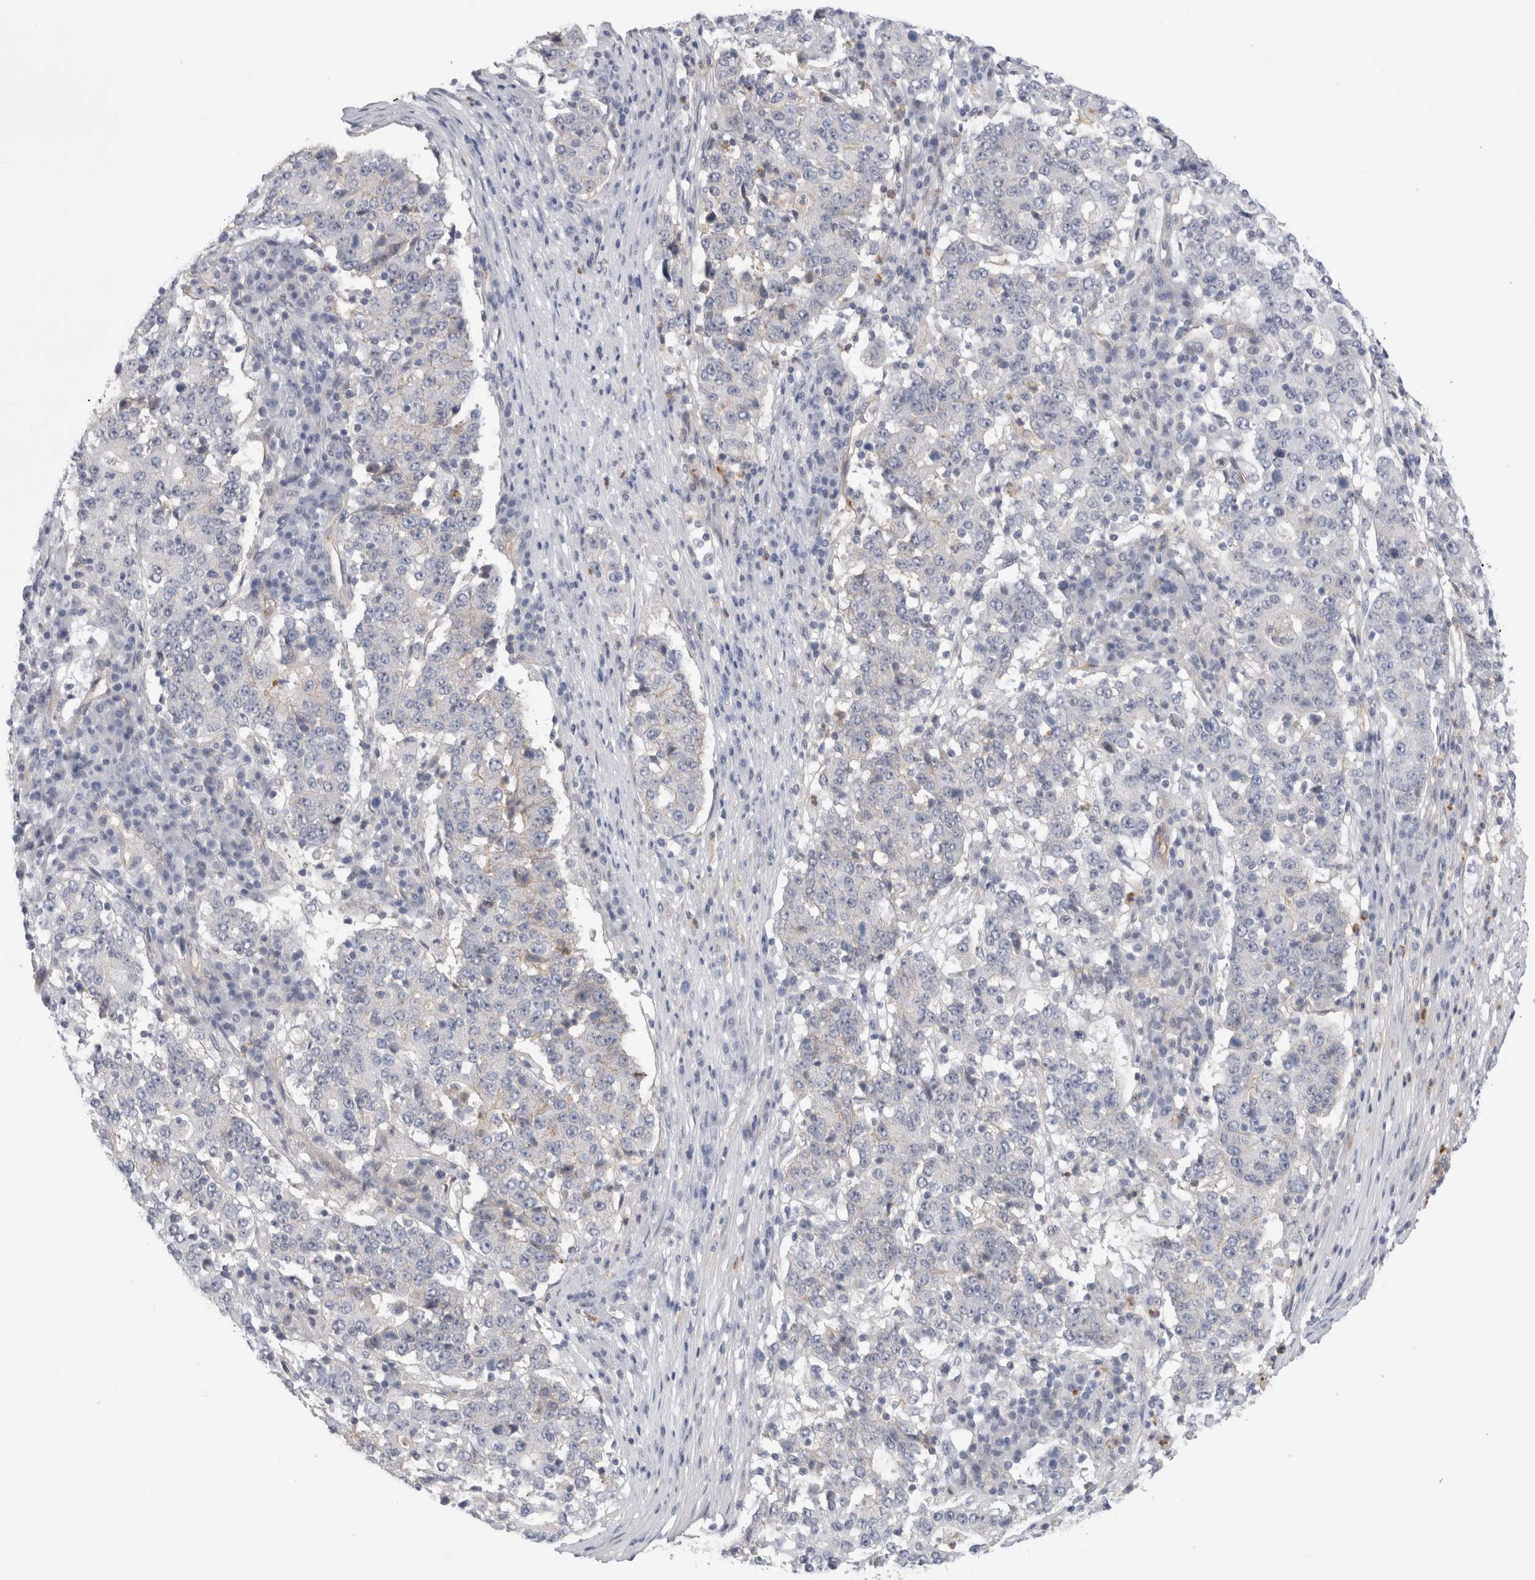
{"staining": {"intensity": "negative", "quantity": "none", "location": "none"}, "tissue": "stomach cancer", "cell_type": "Tumor cells", "image_type": "cancer", "snomed": [{"axis": "morphology", "description": "Adenocarcinoma, NOS"}, {"axis": "topography", "description": "Stomach"}], "caption": "Immunohistochemical staining of adenocarcinoma (stomach) shows no significant expression in tumor cells. (Brightfield microscopy of DAB (3,3'-diaminobenzidine) IHC at high magnification).", "gene": "VANGL1", "patient": {"sex": "male", "age": 59}}